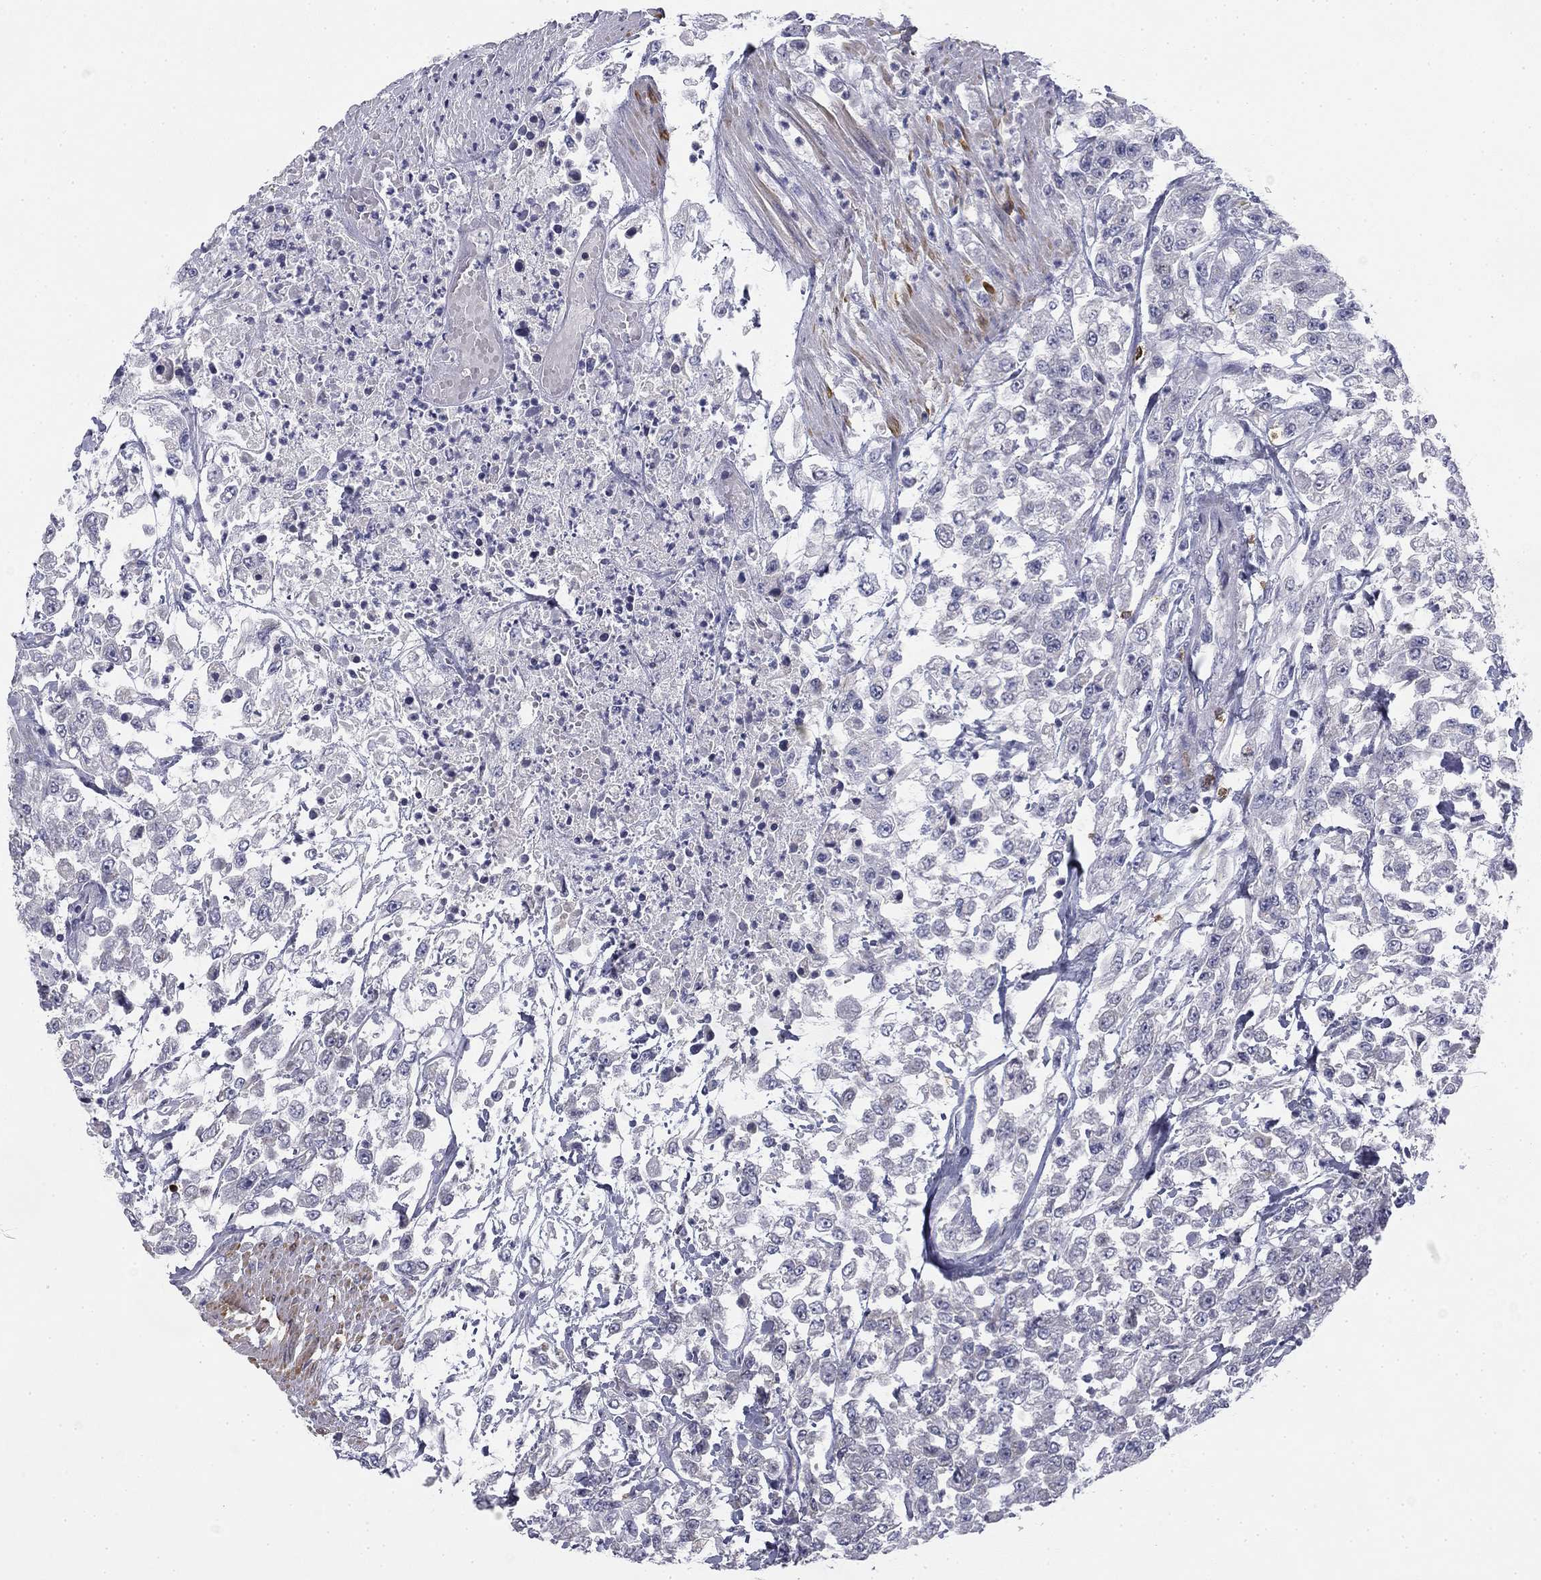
{"staining": {"intensity": "negative", "quantity": "none", "location": "none"}, "tissue": "urothelial cancer", "cell_type": "Tumor cells", "image_type": "cancer", "snomed": [{"axis": "morphology", "description": "Urothelial carcinoma, High grade"}, {"axis": "topography", "description": "Urinary bladder"}], "caption": "Immunohistochemistry (IHC) image of high-grade urothelial carcinoma stained for a protein (brown), which reveals no staining in tumor cells.", "gene": "TRAT1", "patient": {"sex": "male", "age": 46}}